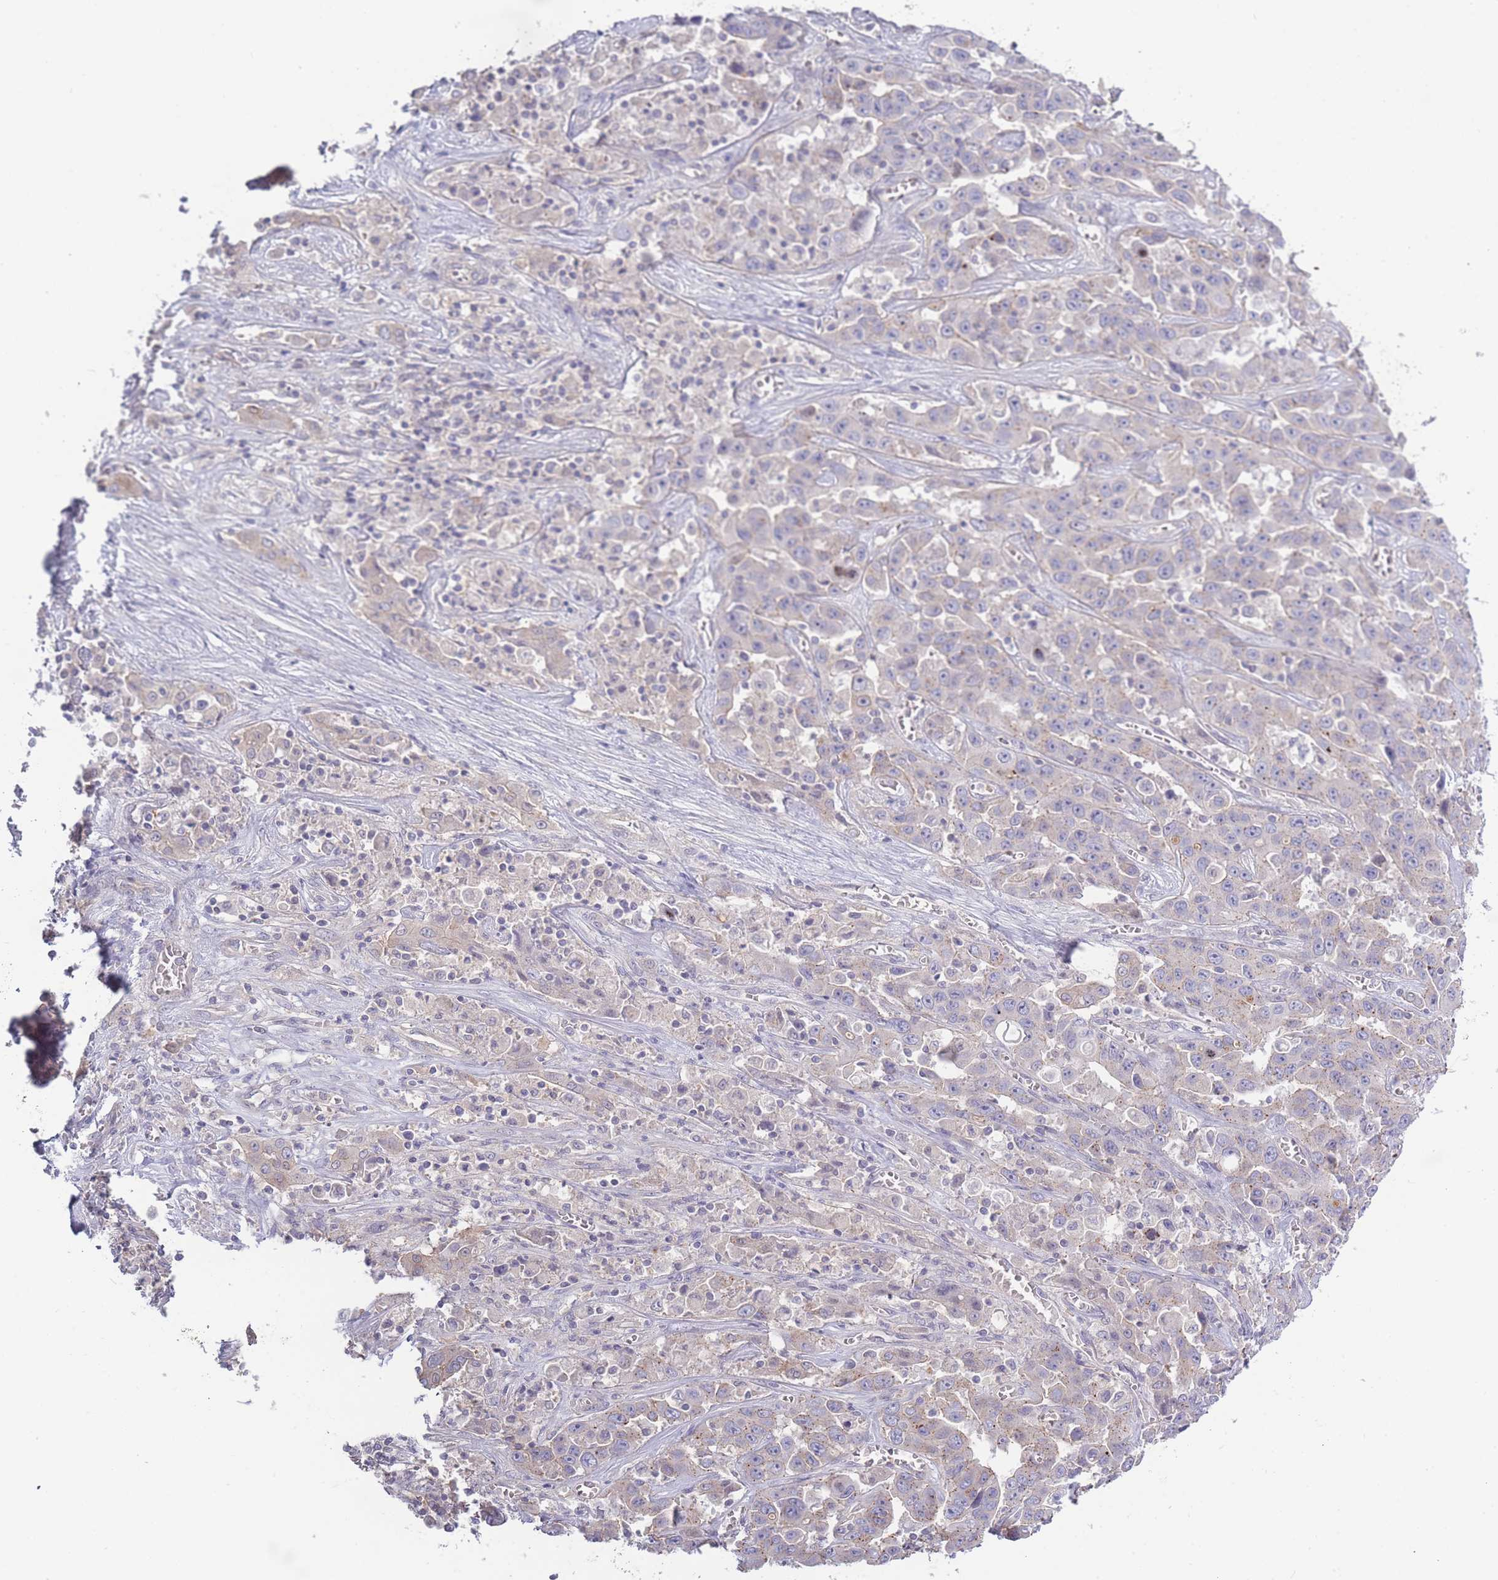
{"staining": {"intensity": "weak", "quantity": "<25%", "location": "cytoplasmic/membranous"}, "tissue": "liver cancer", "cell_type": "Tumor cells", "image_type": "cancer", "snomed": [{"axis": "morphology", "description": "Cholangiocarcinoma"}, {"axis": "topography", "description": "Liver"}], "caption": "Micrograph shows no protein staining in tumor cells of liver cancer tissue.", "gene": "SPHKAP", "patient": {"sex": "female", "age": 52}}